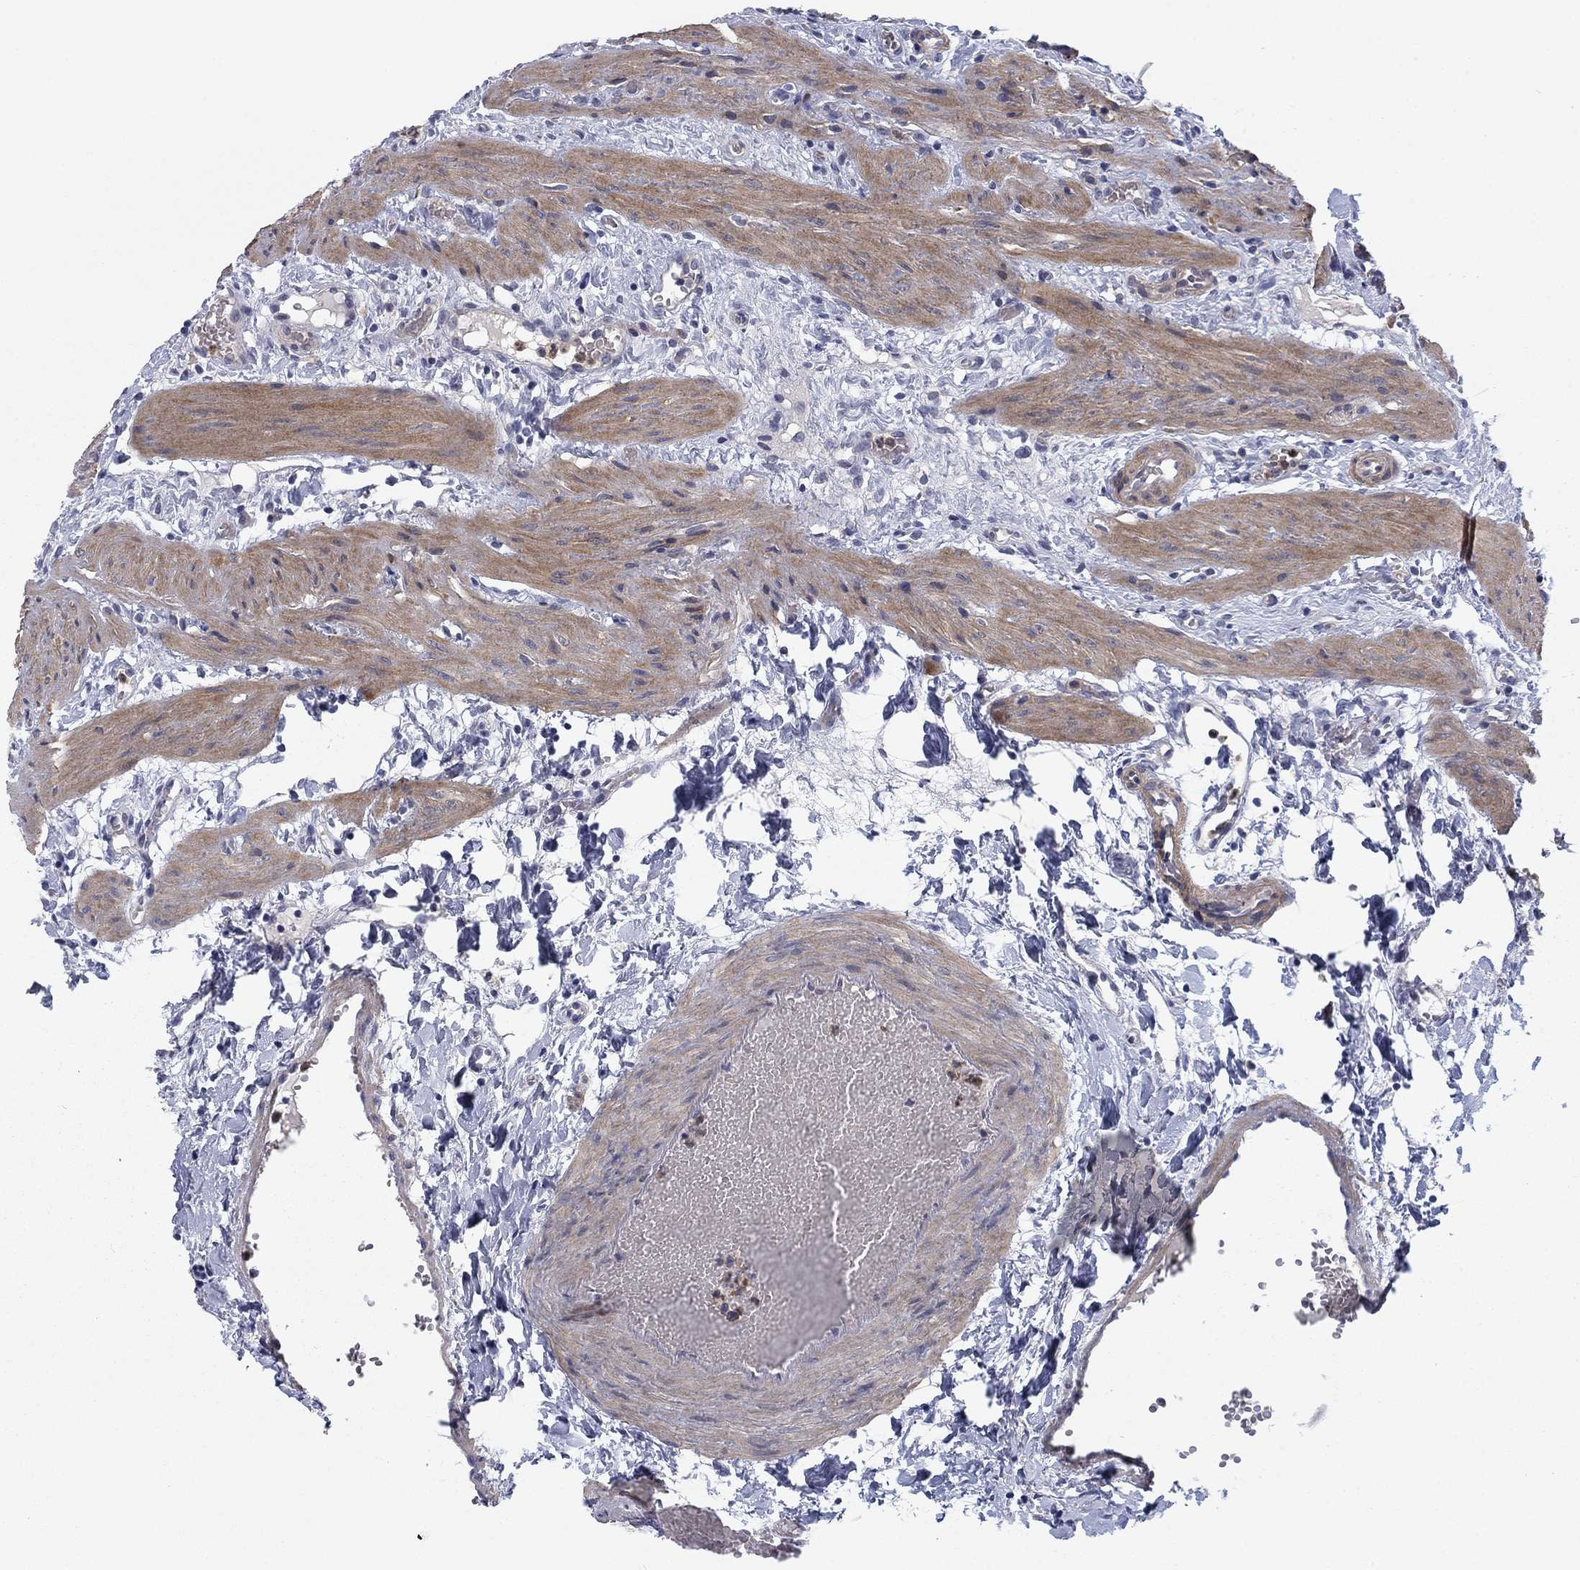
{"staining": {"intensity": "moderate", "quantity": "<25%", "location": "cytoplasmic/membranous"}, "tissue": "gallbladder", "cell_type": "Glandular cells", "image_type": "normal", "snomed": [{"axis": "morphology", "description": "Normal tissue, NOS"}, {"axis": "topography", "description": "Gallbladder"}], "caption": "This photomicrograph shows IHC staining of benign human gallbladder, with low moderate cytoplasmic/membranous positivity in approximately <25% of glandular cells.", "gene": "KIF15", "patient": {"sex": "female", "age": 24}}